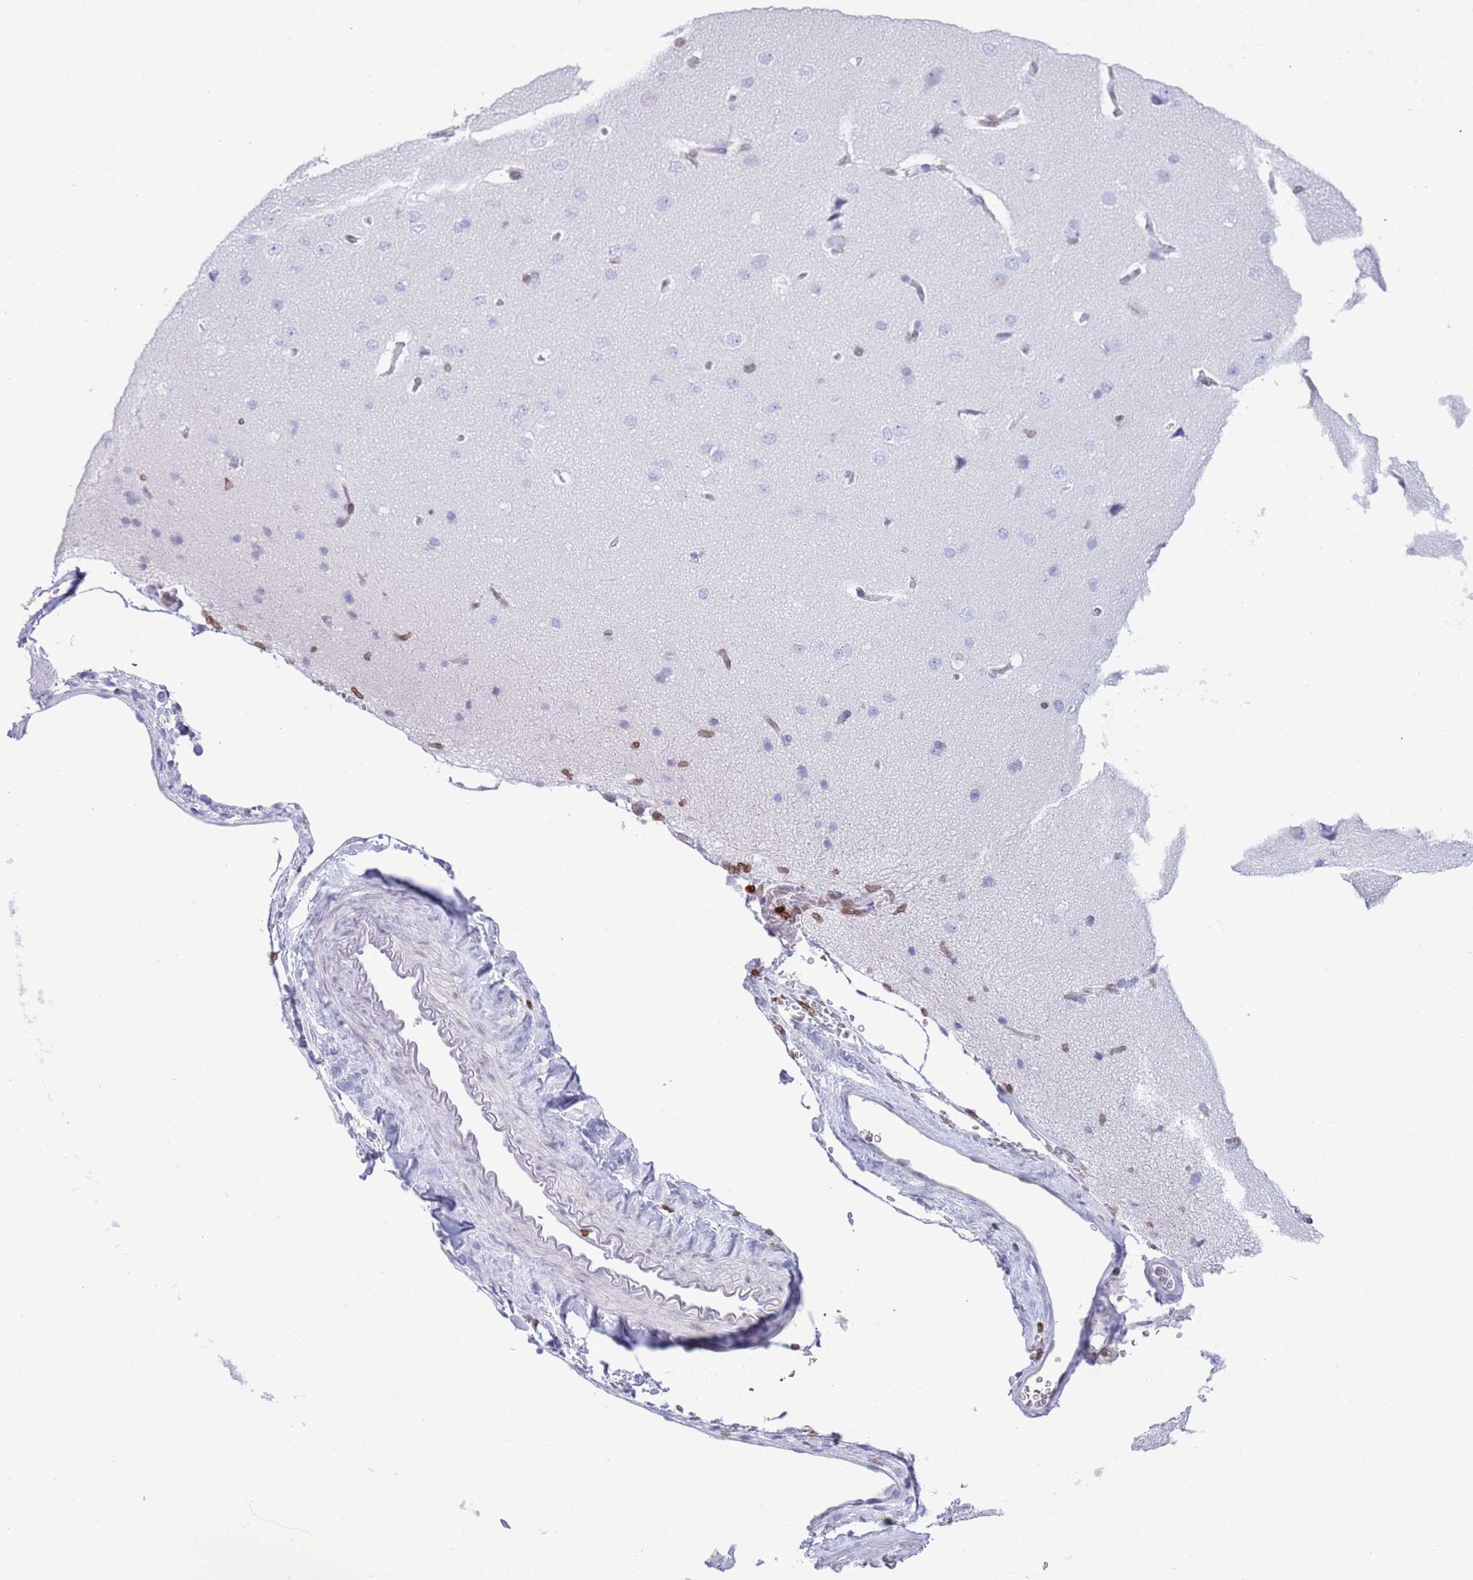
{"staining": {"intensity": "negative", "quantity": "none", "location": "none"}, "tissue": "cerebral cortex", "cell_type": "Endothelial cells", "image_type": "normal", "snomed": [{"axis": "morphology", "description": "Normal tissue, NOS"}, {"axis": "topography", "description": "Cerebral cortex"}], "caption": "A high-resolution photomicrograph shows immunohistochemistry staining of benign cerebral cortex, which demonstrates no significant positivity in endothelial cells.", "gene": "LBR", "patient": {"sex": "male", "age": 62}}